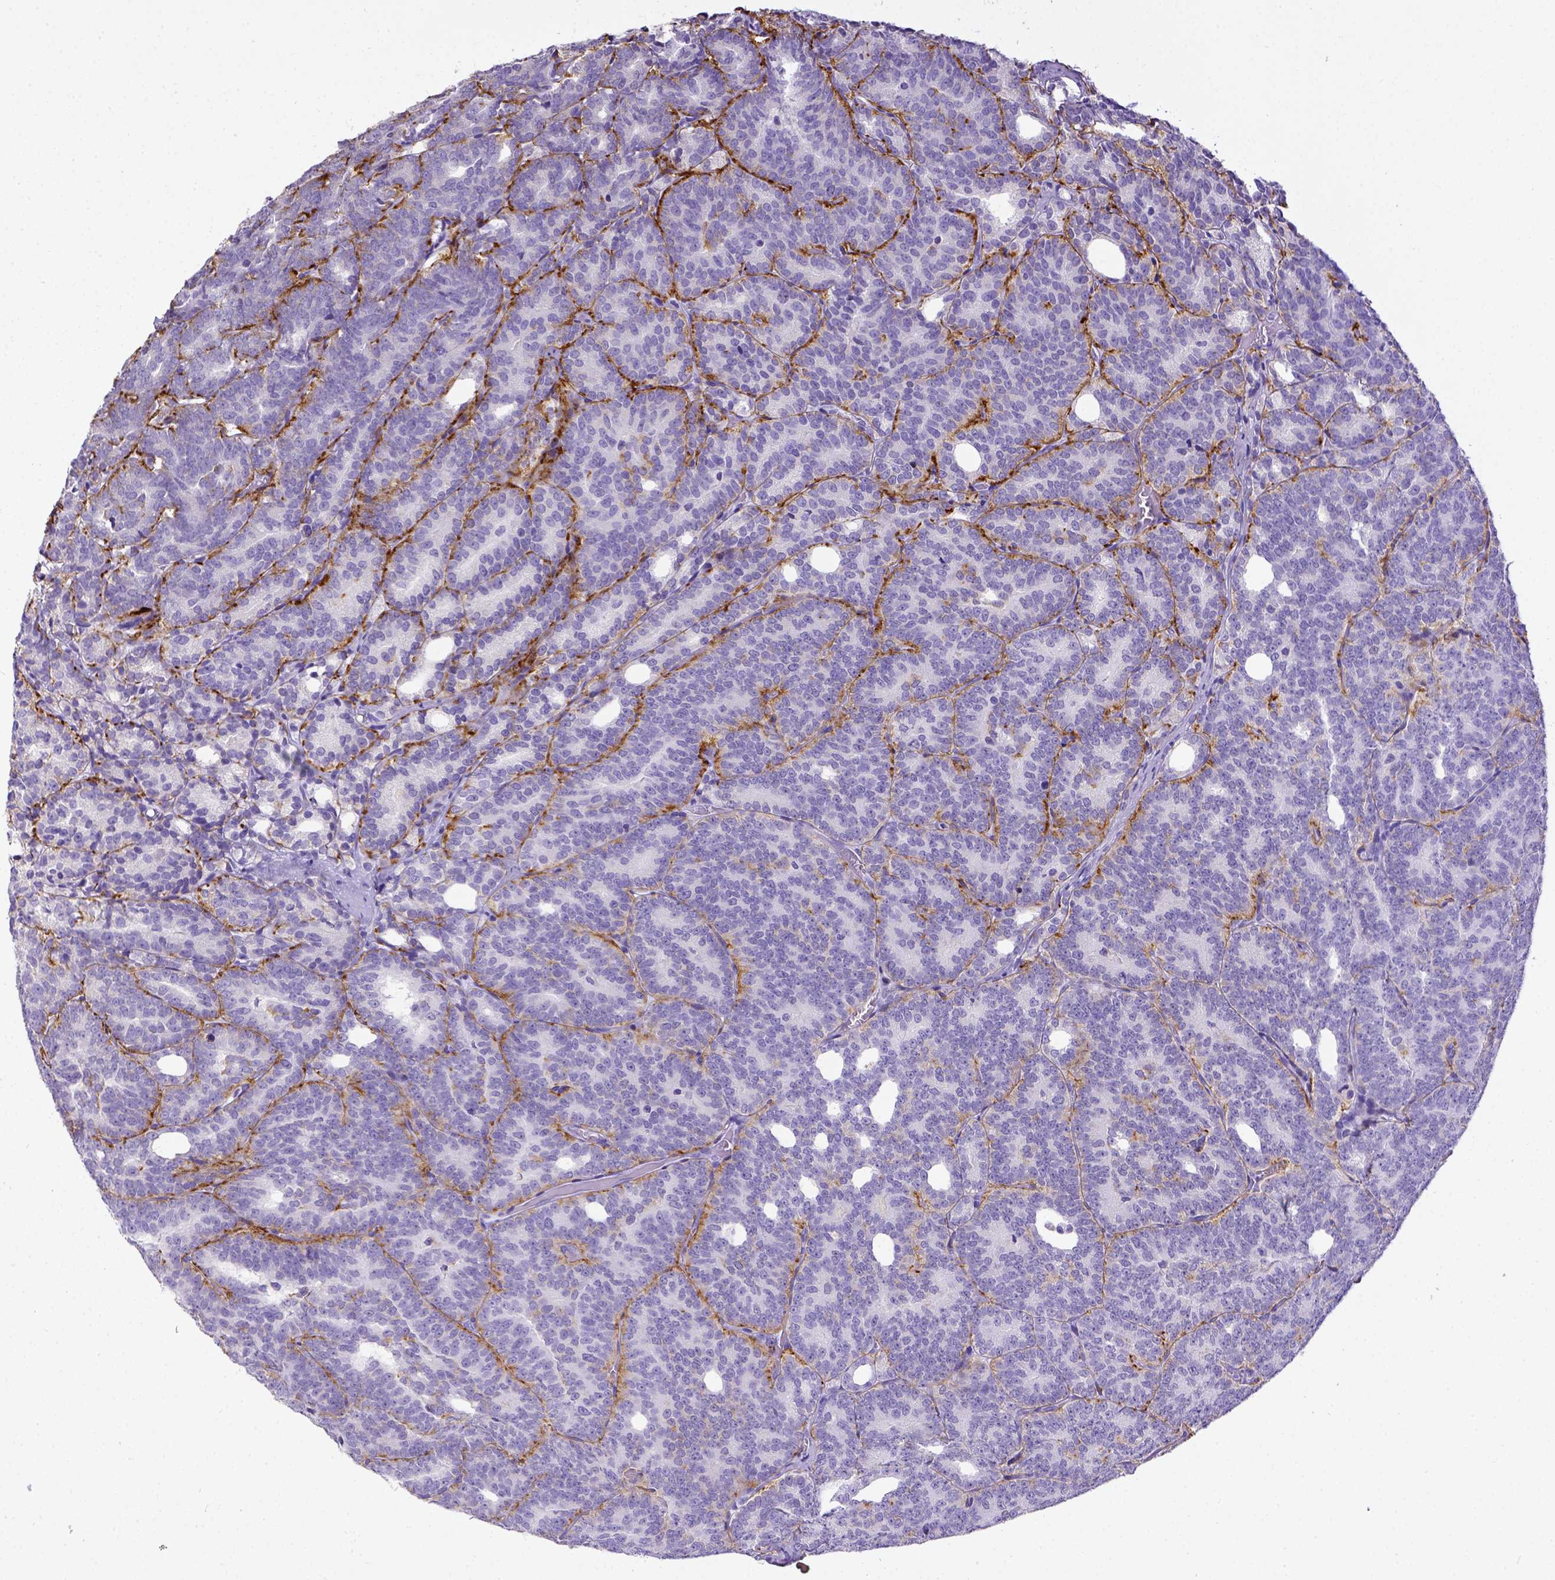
{"staining": {"intensity": "negative", "quantity": "none", "location": "none"}, "tissue": "prostate cancer", "cell_type": "Tumor cells", "image_type": "cancer", "snomed": [{"axis": "morphology", "description": "Adenocarcinoma, High grade"}, {"axis": "topography", "description": "Prostate"}], "caption": "The IHC micrograph has no significant staining in tumor cells of high-grade adenocarcinoma (prostate) tissue. (DAB IHC, high magnification).", "gene": "ESR1", "patient": {"sex": "male", "age": 53}}